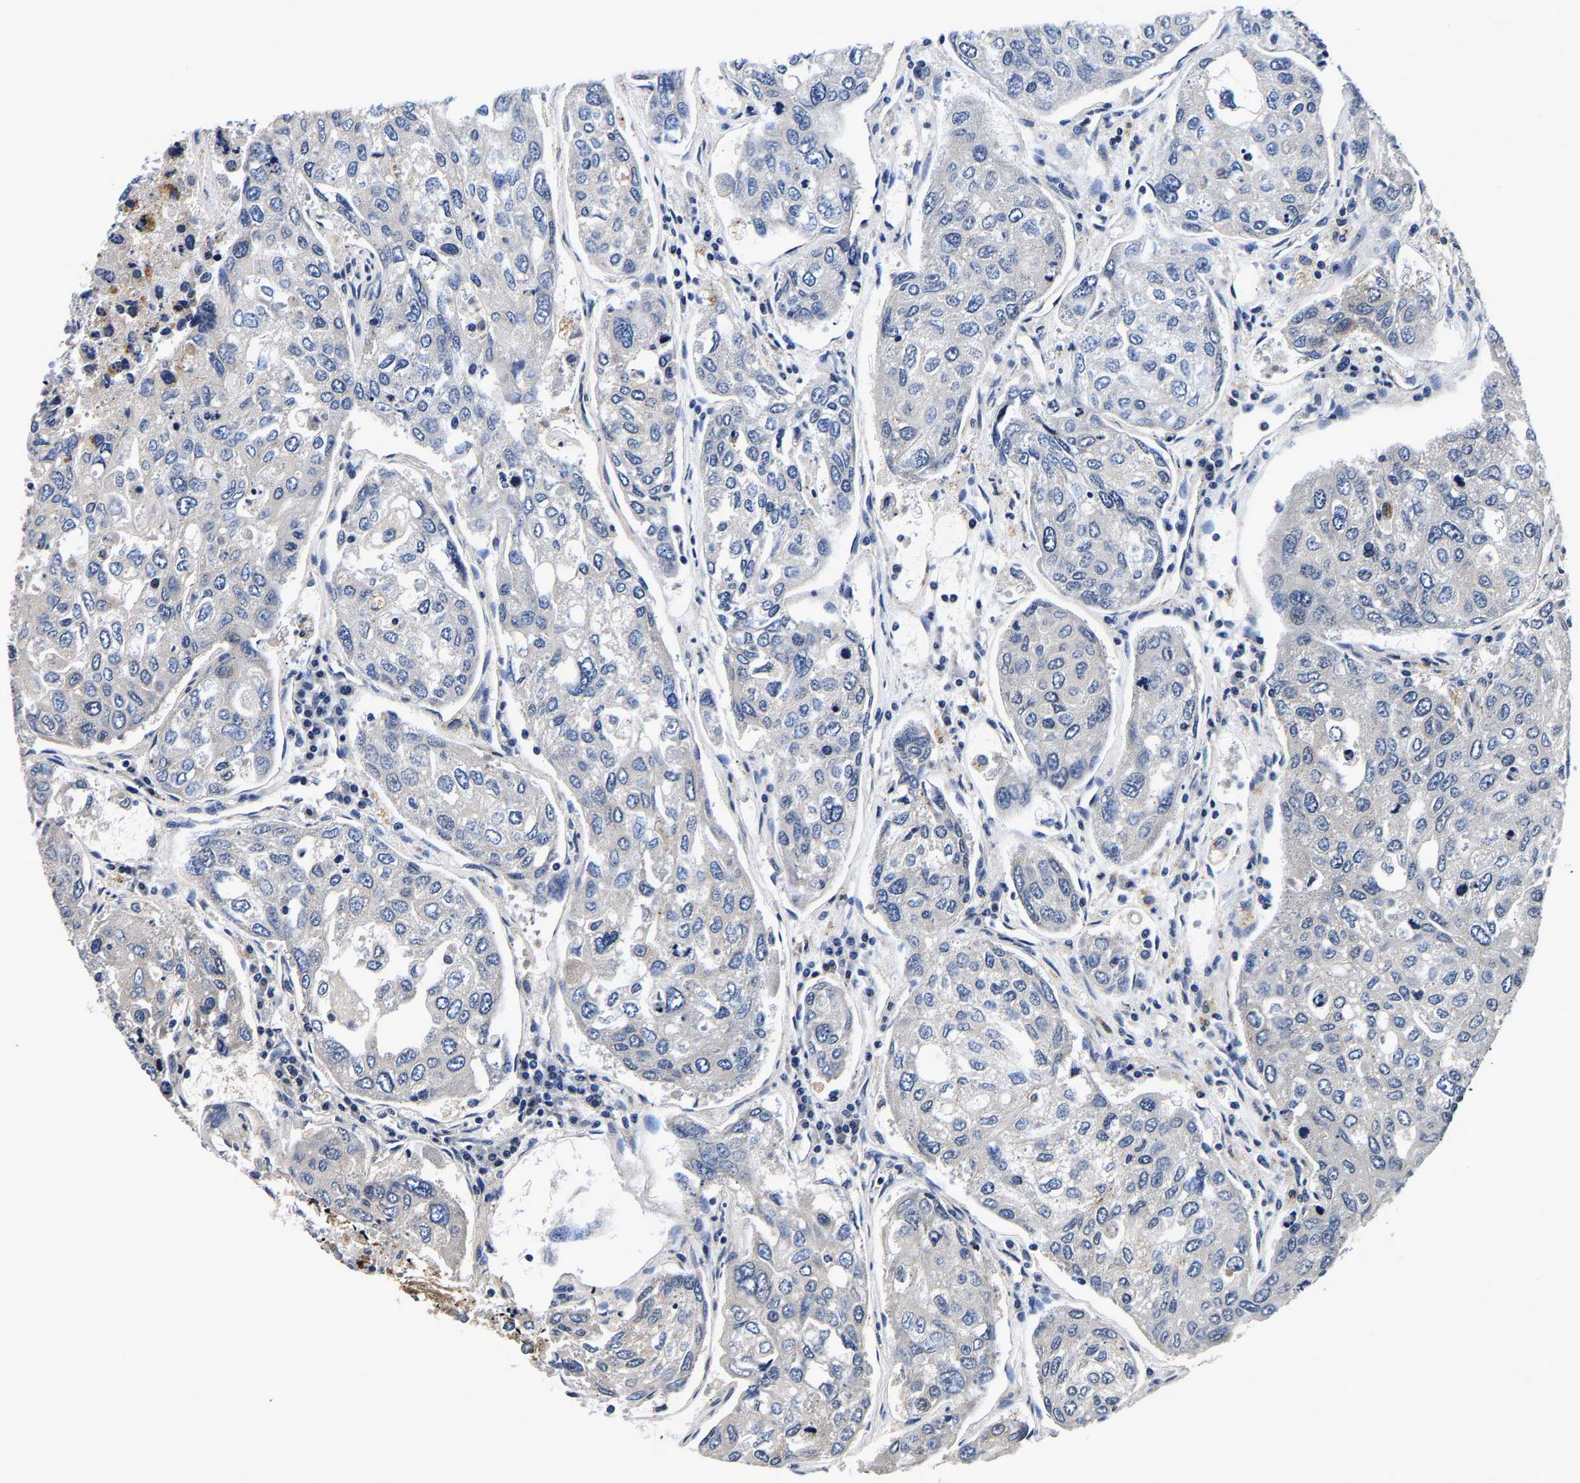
{"staining": {"intensity": "negative", "quantity": "none", "location": "none"}, "tissue": "urothelial cancer", "cell_type": "Tumor cells", "image_type": "cancer", "snomed": [{"axis": "morphology", "description": "Urothelial carcinoma, High grade"}, {"axis": "topography", "description": "Lymph node"}, {"axis": "topography", "description": "Urinary bladder"}], "caption": "Tumor cells are negative for protein expression in human urothelial cancer. Brightfield microscopy of immunohistochemistry stained with DAB (brown) and hematoxylin (blue), captured at high magnification.", "gene": "GRN", "patient": {"sex": "male", "age": 51}}